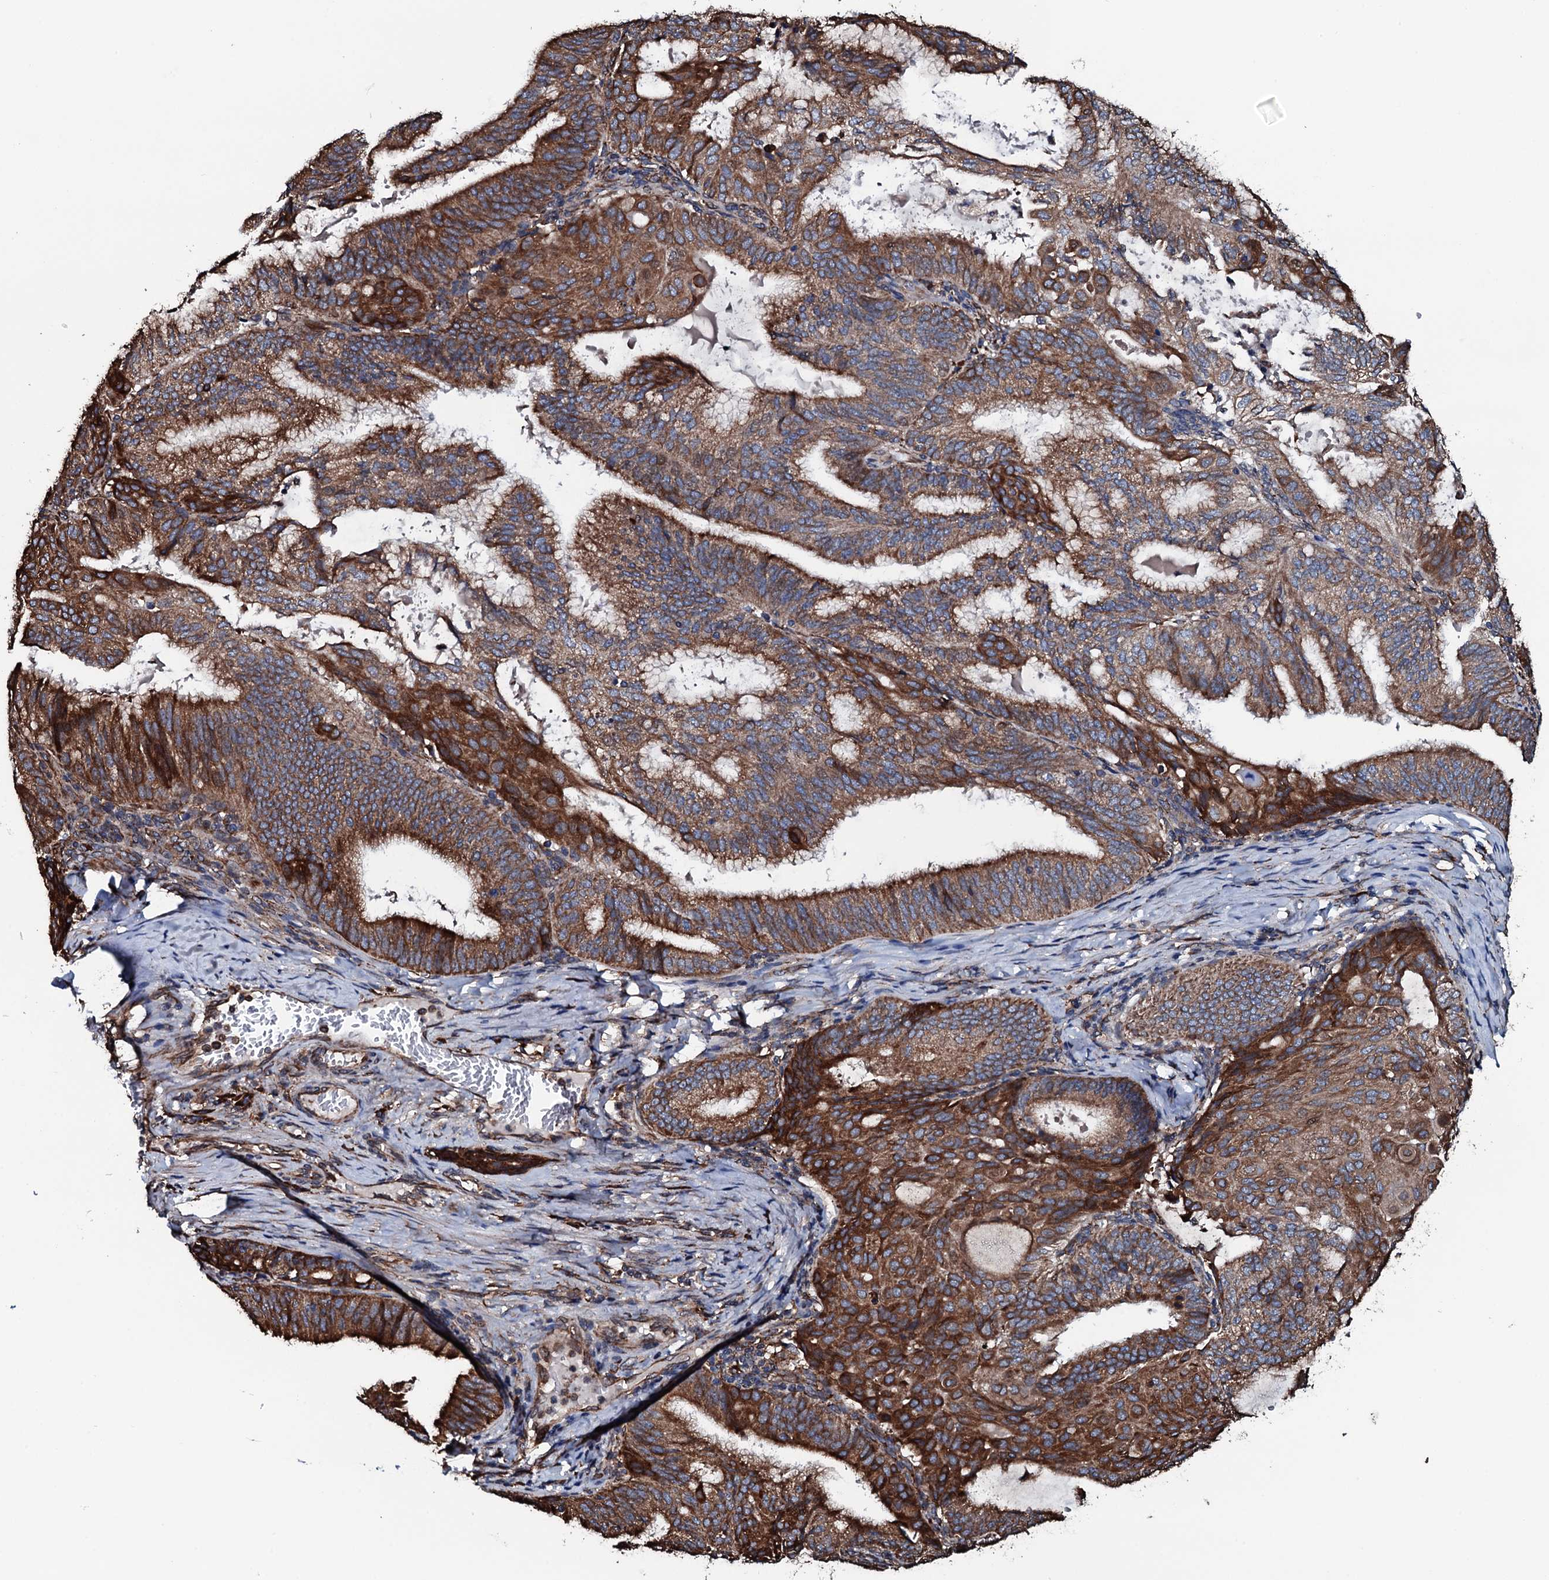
{"staining": {"intensity": "strong", "quantity": ">75%", "location": "cytoplasmic/membranous"}, "tissue": "endometrial cancer", "cell_type": "Tumor cells", "image_type": "cancer", "snomed": [{"axis": "morphology", "description": "Adenocarcinoma, NOS"}, {"axis": "topography", "description": "Endometrium"}], "caption": "Endometrial cancer (adenocarcinoma) stained for a protein (brown) exhibits strong cytoplasmic/membranous positive staining in about >75% of tumor cells.", "gene": "RAB12", "patient": {"sex": "female", "age": 49}}